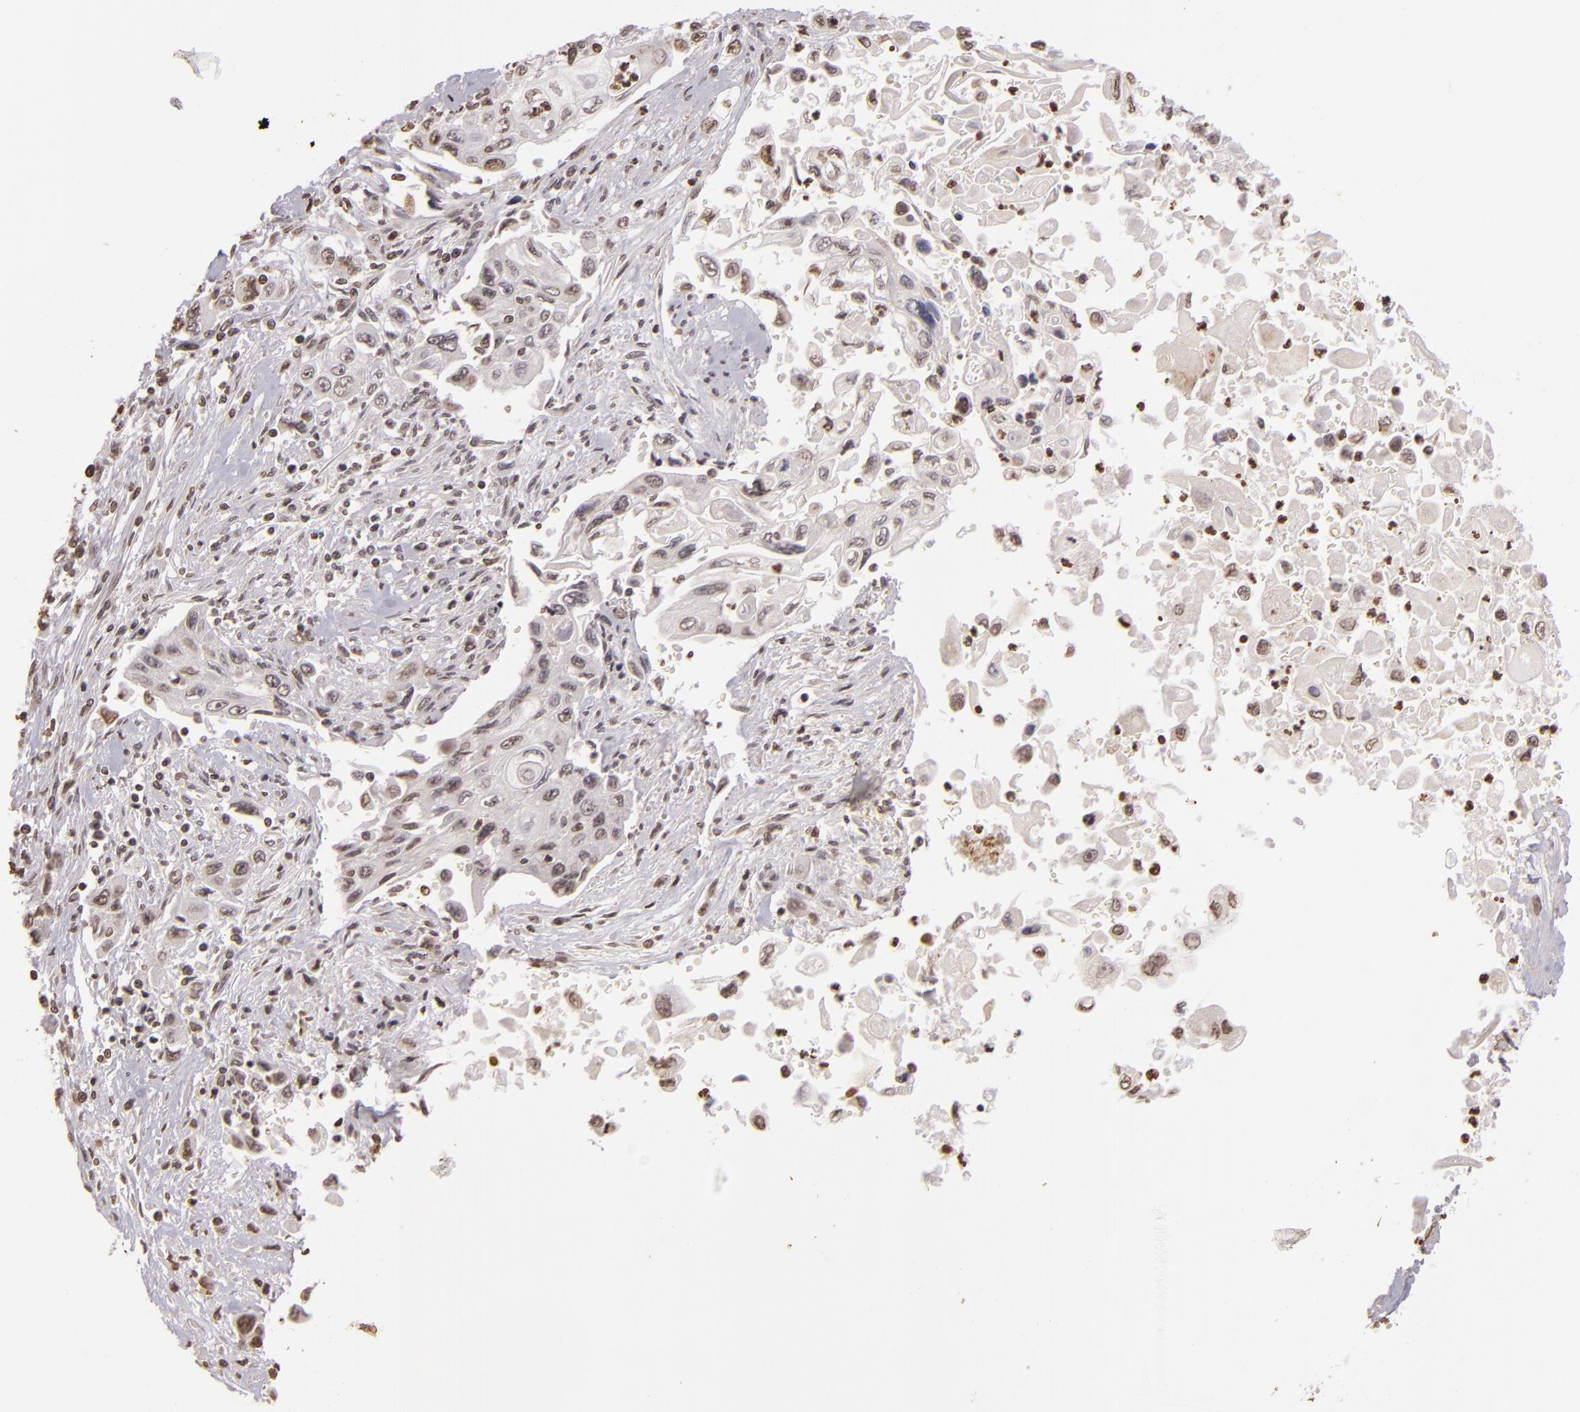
{"staining": {"intensity": "weak", "quantity": "<25%", "location": "nuclear"}, "tissue": "pancreatic cancer", "cell_type": "Tumor cells", "image_type": "cancer", "snomed": [{"axis": "morphology", "description": "Adenocarcinoma, NOS"}, {"axis": "topography", "description": "Pancreas"}], "caption": "The photomicrograph reveals no significant positivity in tumor cells of pancreatic cancer. Brightfield microscopy of immunohistochemistry (IHC) stained with DAB (brown) and hematoxylin (blue), captured at high magnification.", "gene": "THRB", "patient": {"sex": "male", "age": 70}}